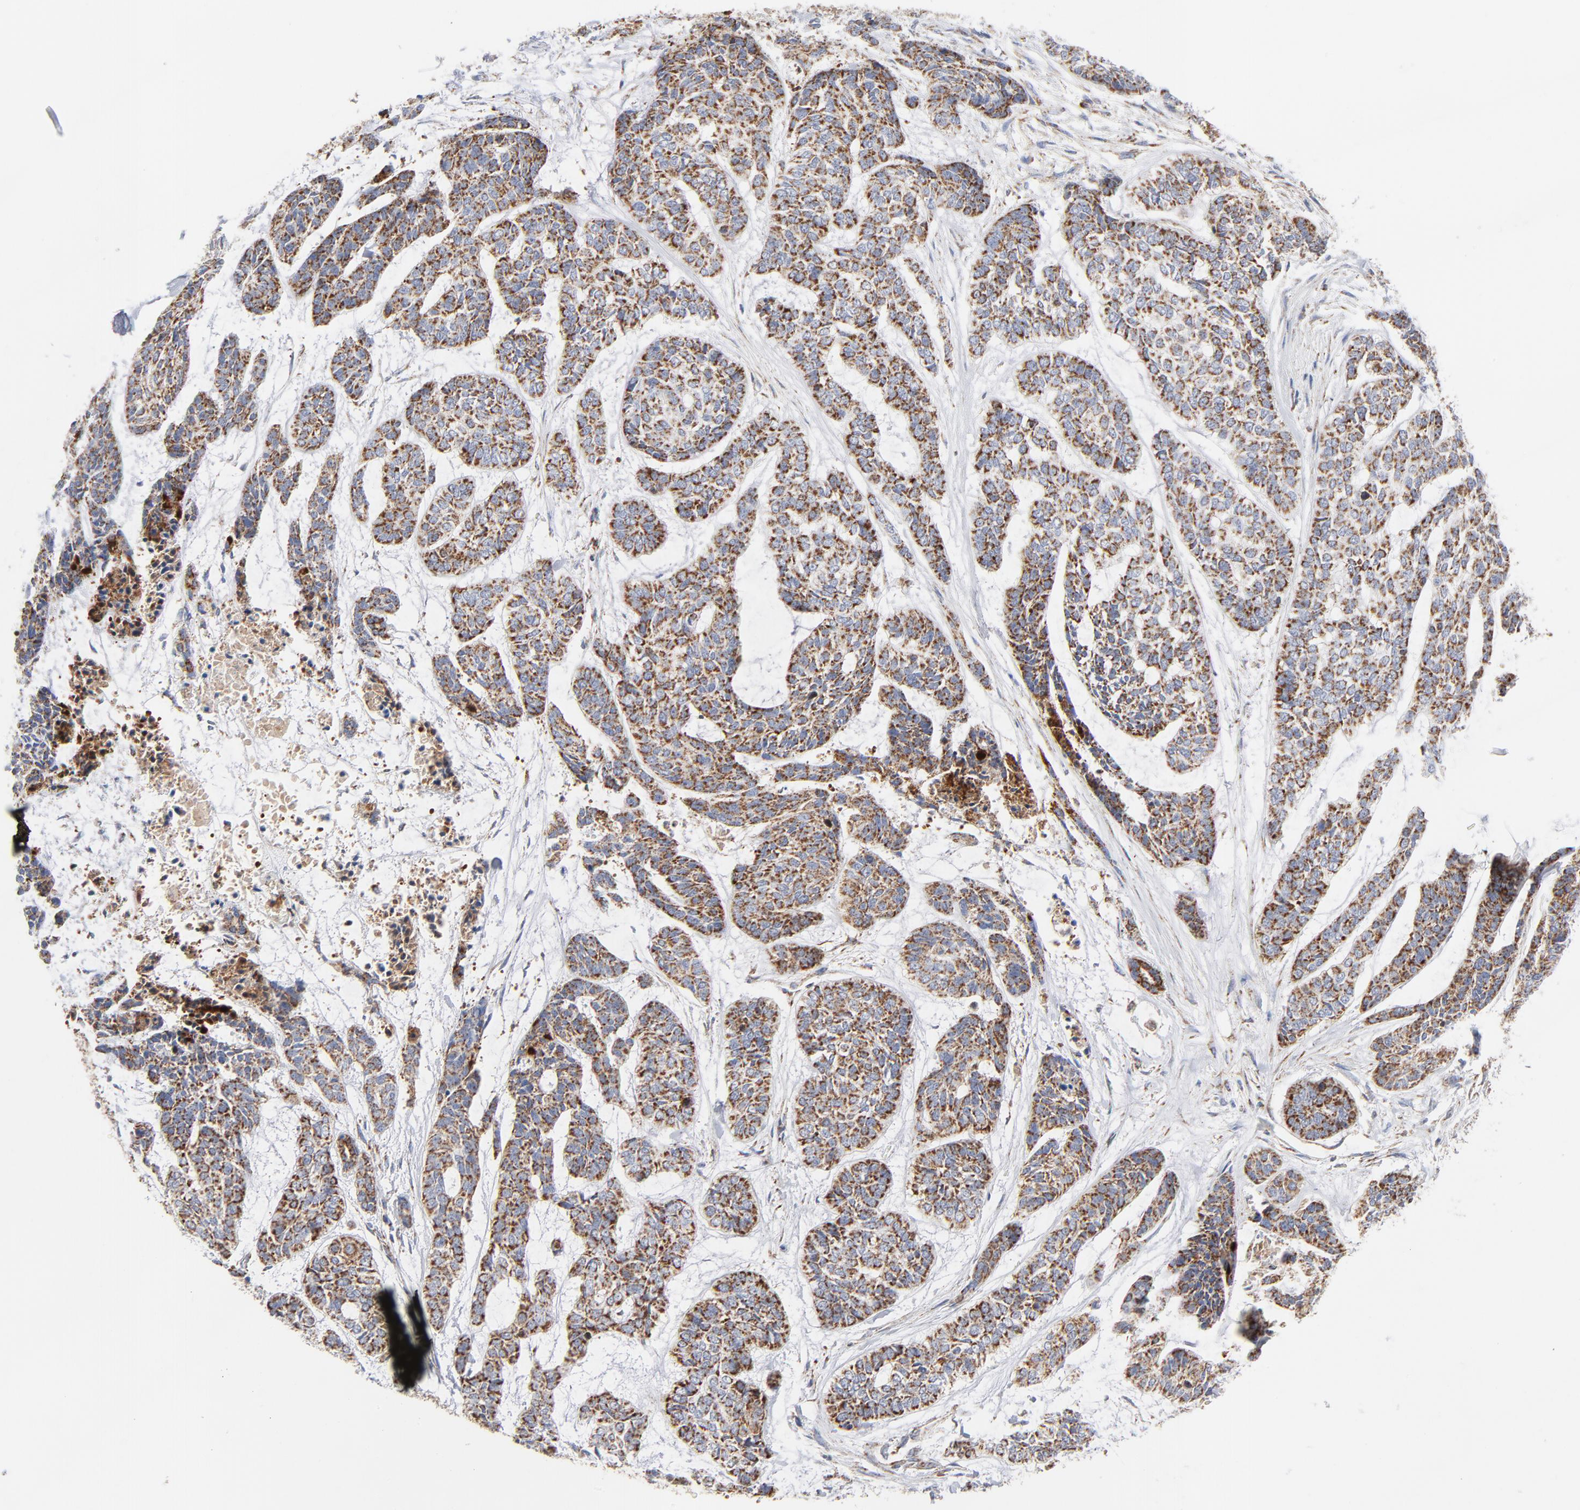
{"staining": {"intensity": "strong", "quantity": ">75%", "location": "cytoplasmic/membranous"}, "tissue": "skin cancer", "cell_type": "Tumor cells", "image_type": "cancer", "snomed": [{"axis": "morphology", "description": "Basal cell carcinoma"}, {"axis": "topography", "description": "Skin"}], "caption": "Brown immunohistochemical staining in skin cancer demonstrates strong cytoplasmic/membranous staining in approximately >75% of tumor cells. (IHC, brightfield microscopy, high magnification).", "gene": "DIABLO", "patient": {"sex": "female", "age": 64}}